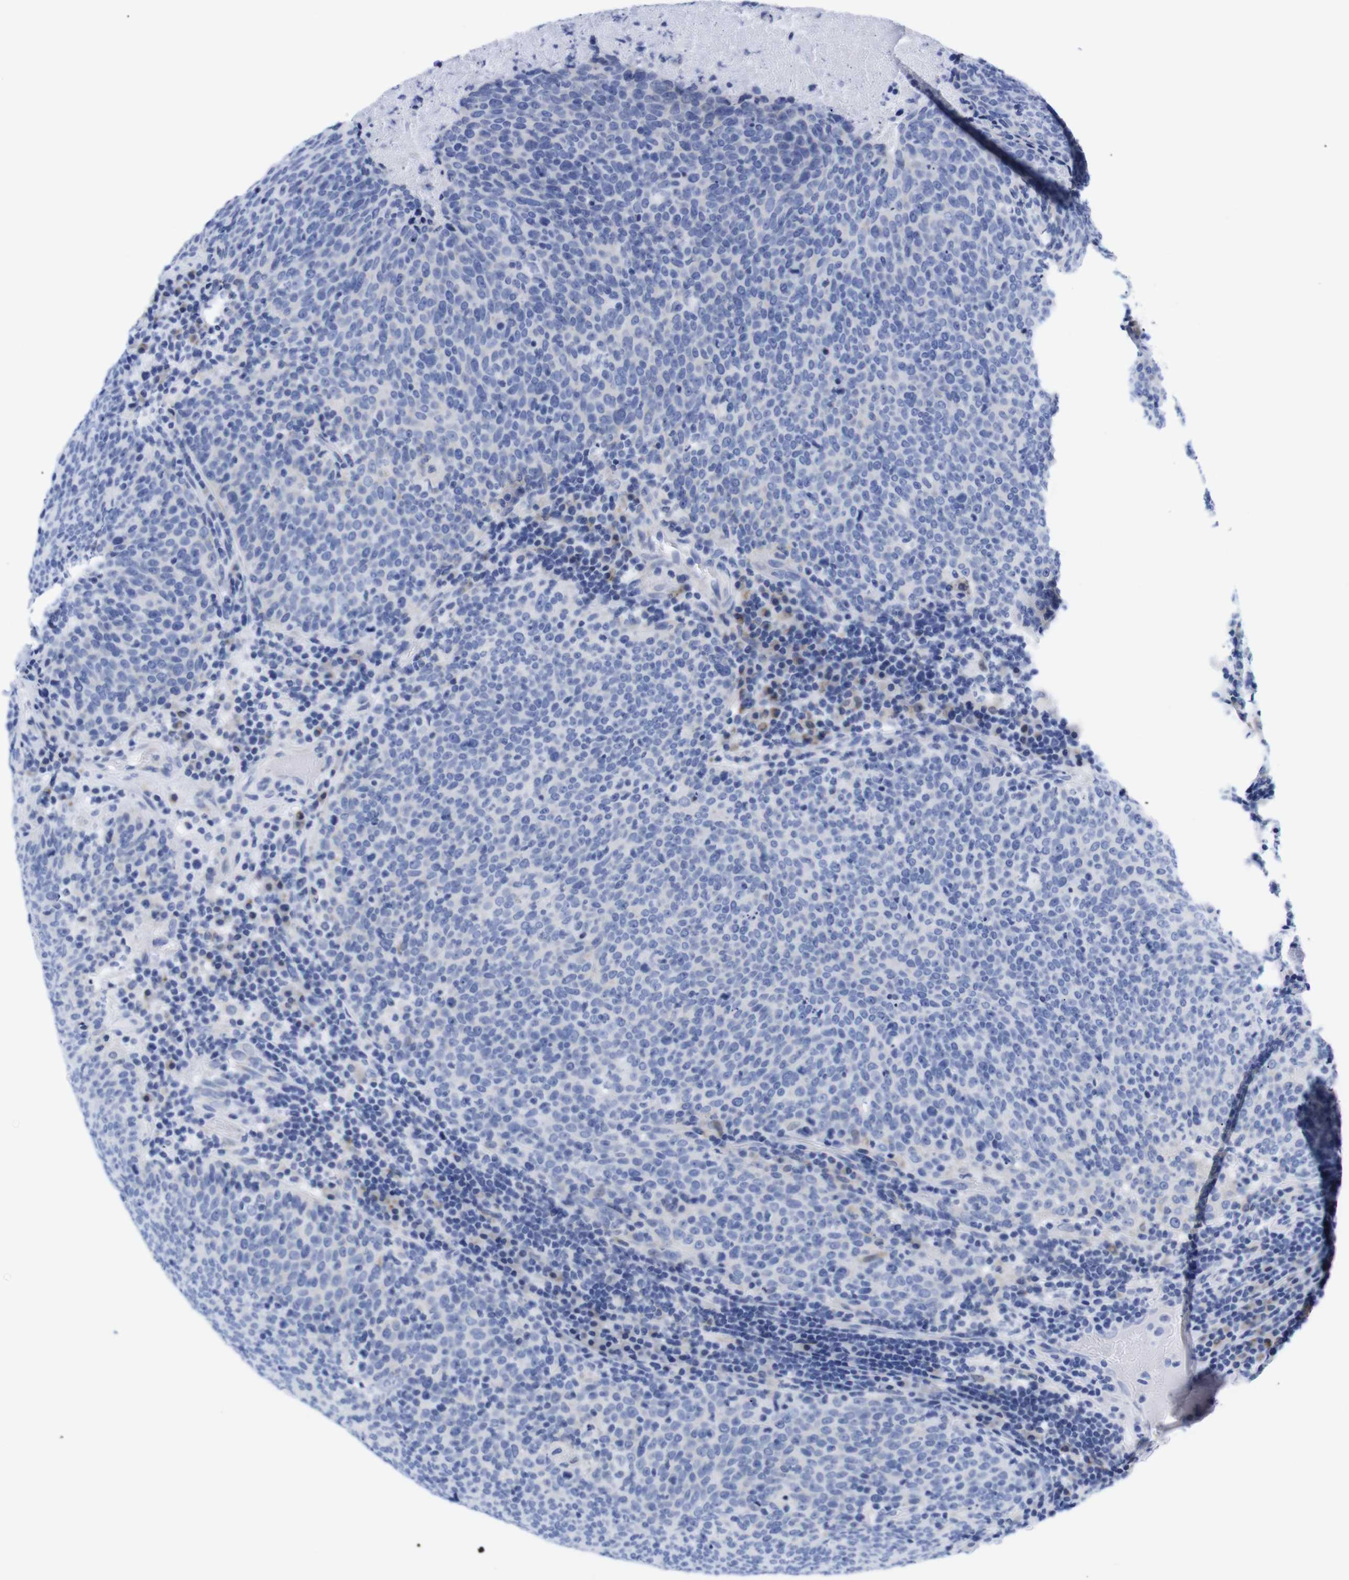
{"staining": {"intensity": "negative", "quantity": "none", "location": "none"}, "tissue": "head and neck cancer", "cell_type": "Tumor cells", "image_type": "cancer", "snomed": [{"axis": "morphology", "description": "Squamous cell carcinoma, NOS"}, {"axis": "morphology", "description": "Squamous cell carcinoma, metastatic, NOS"}, {"axis": "topography", "description": "Lymph node"}, {"axis": "topography", "description": "Head-Neck"}], "caption": "Immunohistochemistry (IHC) of head and neck cancer demonstrates no positivity in tumor cells.", "gene": "LRRC55", "patient": {"sex": "male", "age": 62}}